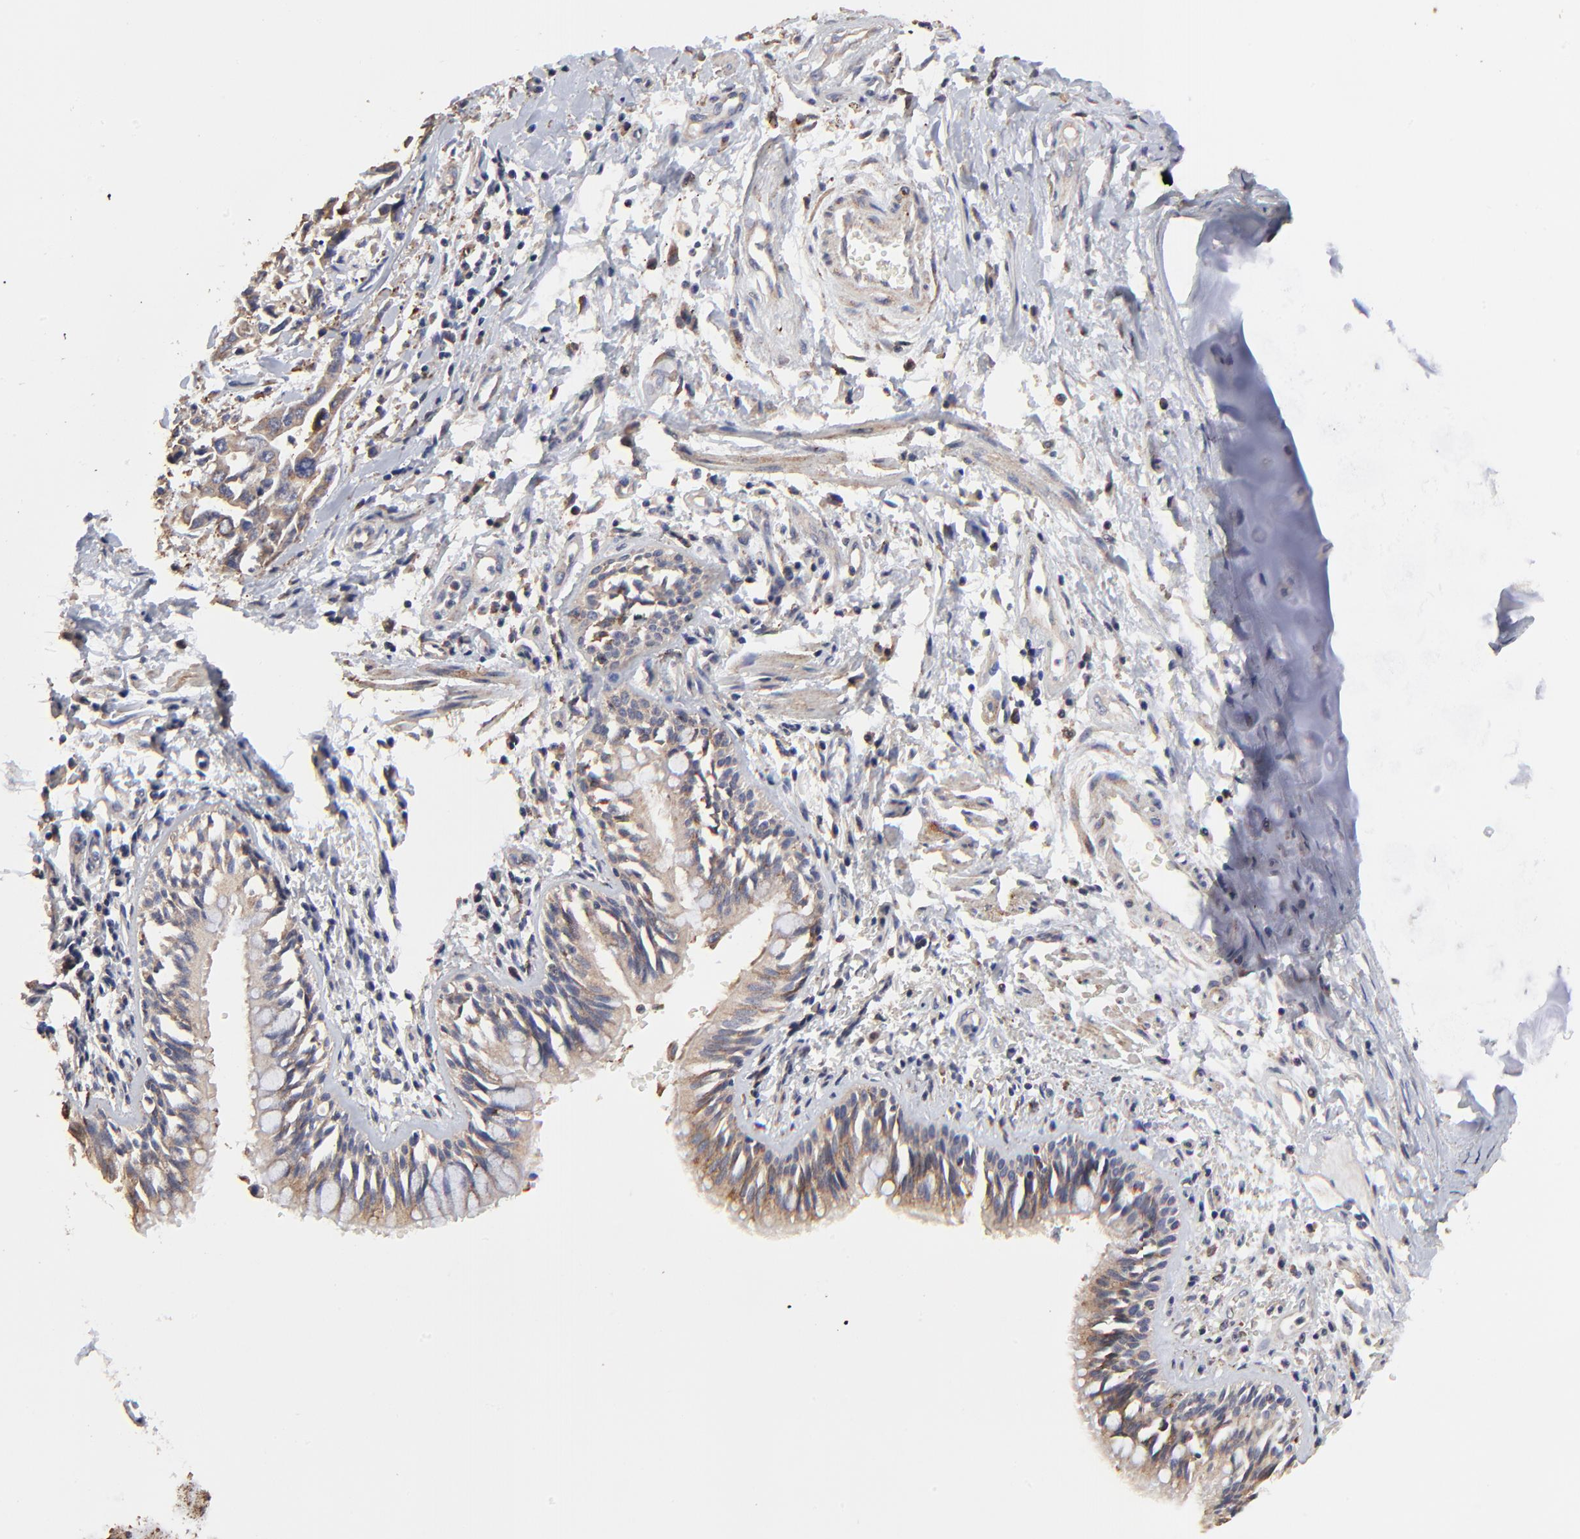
{"staining": {"intensity": "moderate", "quantity": ">75%", "location": "cytoplasmic/membranous"}, "tissue": "lung cancer", "cell_type": "Tumor cells", "image_type": "cancer", "snomed": [{"axis": "morphology", "description": "Adenocarcinoma, NOS"}, {"axis": "topography", "description": "Lymph node"}, {"axis": "topography", "description": "Lung"}], "caption": "Immunohistochemistry staining of adenocarcinoma (lung), which demonstrates medium levels of moderate cytoplasmic/membranous expression in about >75% of tumor cells indicating moderate cytoplasmic/membranous protein expression. The staining was performed using DAB (brown) for protein detection and nuclei were counterstained in hematoxylin (blue).", "gene": "ELP2", "patient": {"sex": "male", "age": 64}}